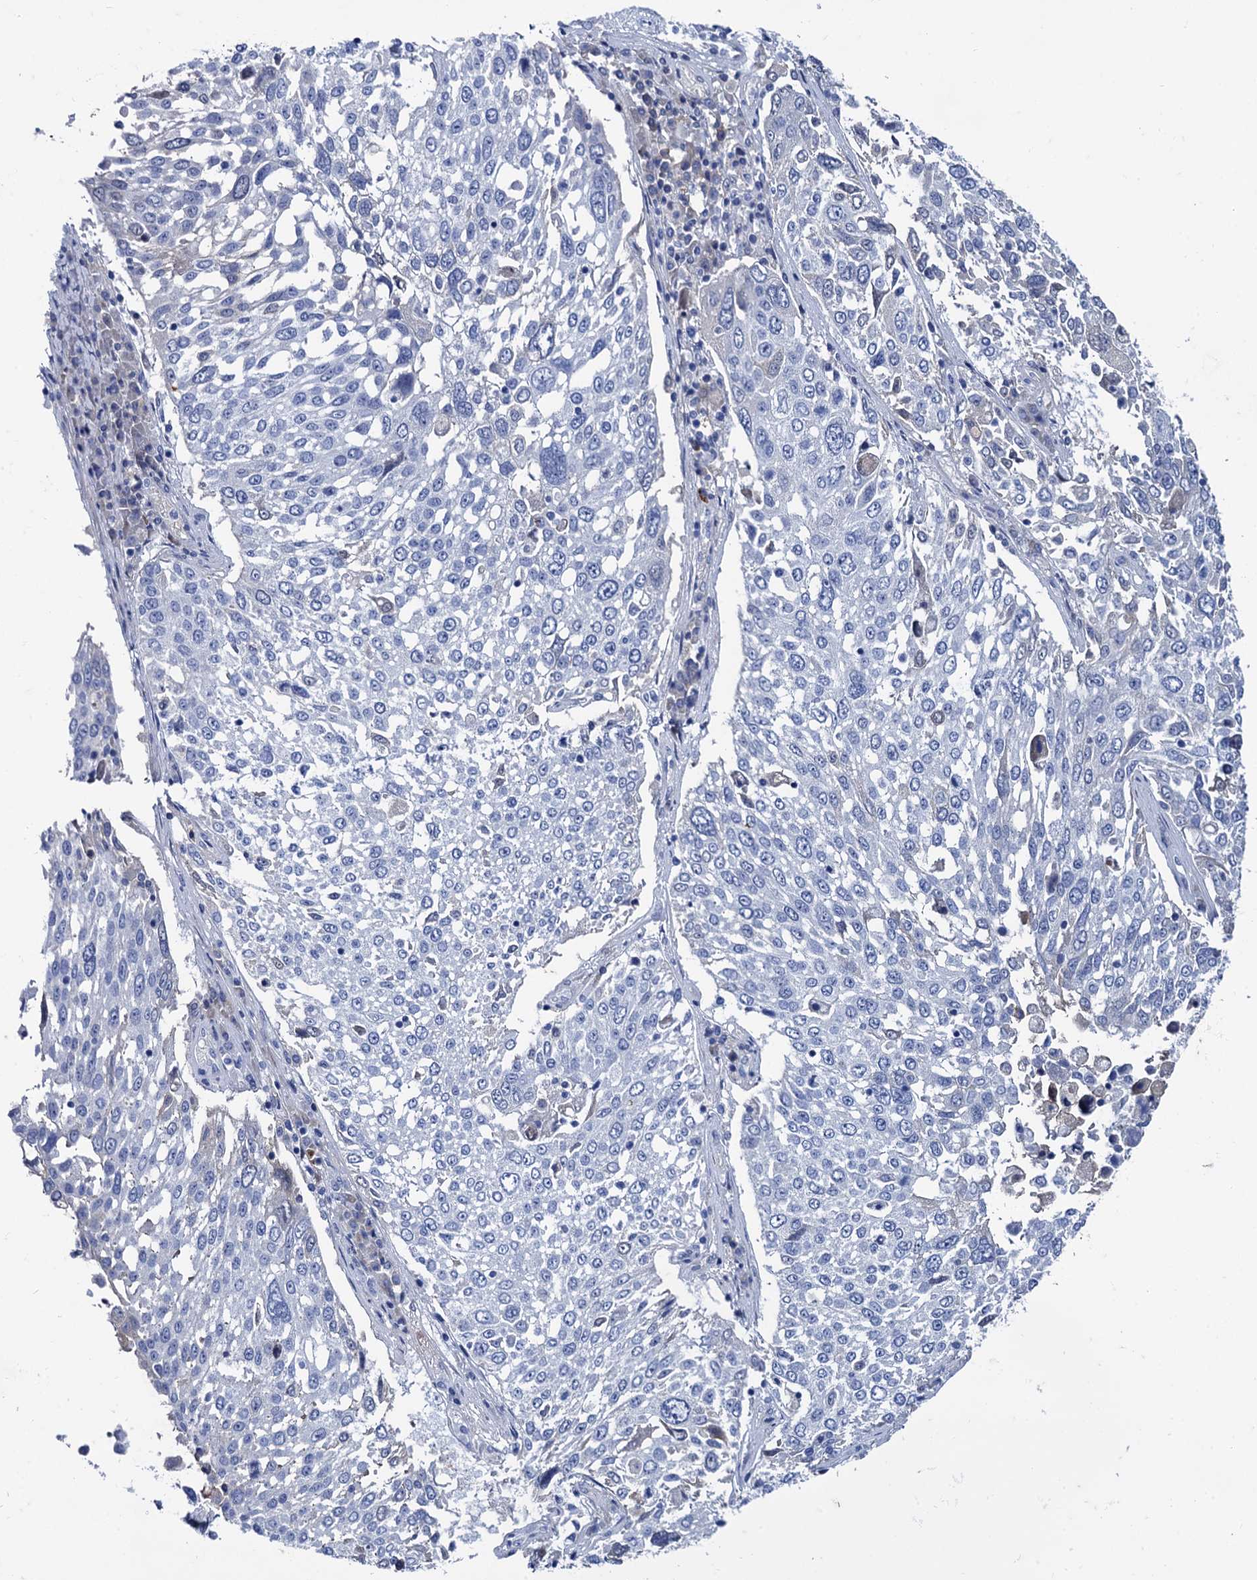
{"staining": {"intensity": "negative", "quantity": "none", "location": "none"}, "tissue": "lung cancer", "cell_type": "Tumor cells", "image_type": "cancer", "snomed": [{"axis": "morphology", "description": "Squamous cell carcinoma, NOS"}, {"axis": "topography", "description": "Lung"}], "caption": "DAB immunohistochemical staining of human lung cancer exhibits no significant staining in tumor cells. (Stains: DAB immunohistochemistry with hematoxylin counter stain, Microscopy: brightfield microscopy at high magnification).", "gene": "TMEM72", "patient": {"sex": "male", "age": 65}}